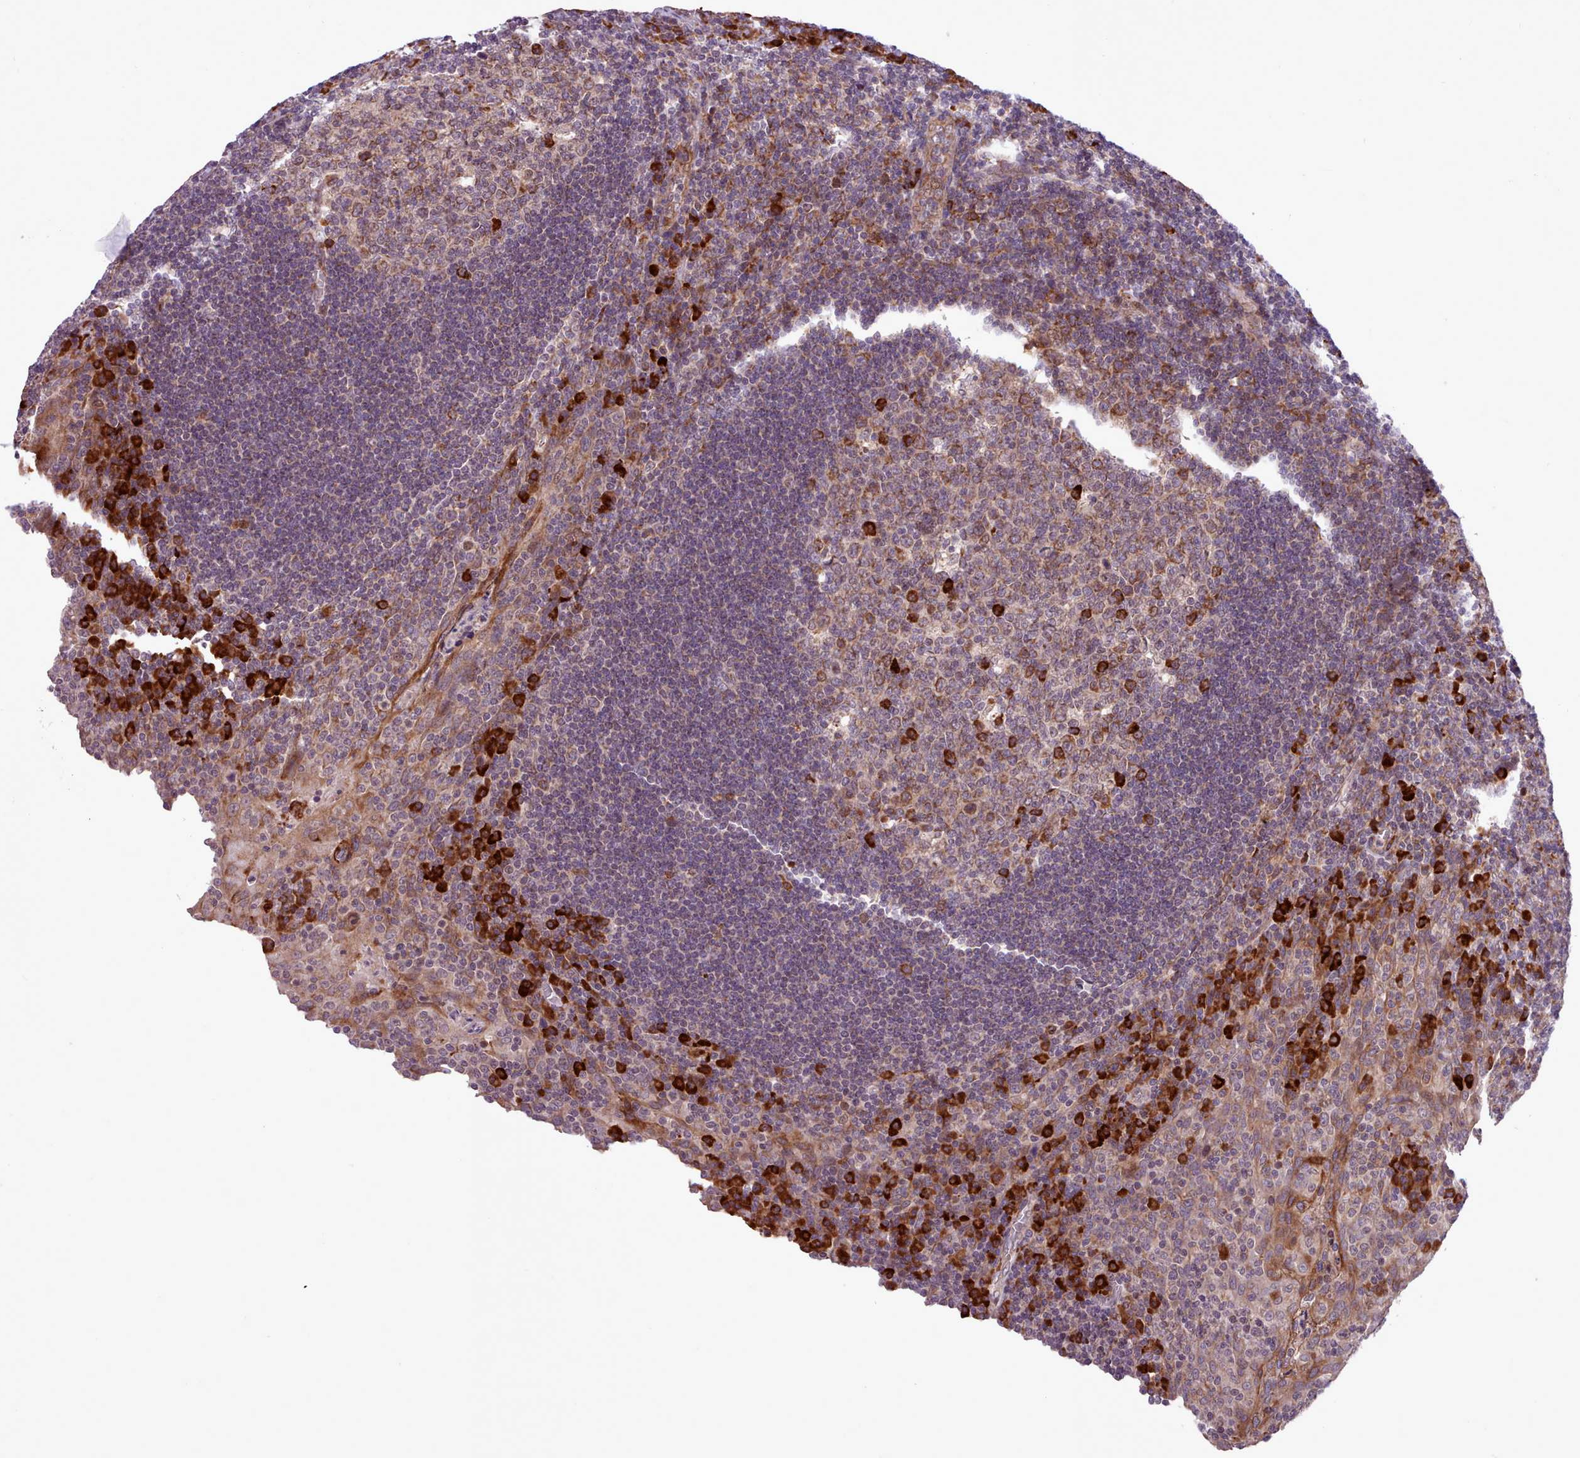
{"staining": {"intensity": "strong", "quantity": "<25%", "location": "cytoplasmic/membranous"}, "tissue": "tonsil", "cell_type": "Germinal center cells", "image_type": "normal", "snomed": [{"axis": "morphology", "description": "Normal tissue, NOS"}, {"axis": "topography", "description": "Tonsil"}], "caption": "A high-resolution histopathology image shows immunohistochemistry (IHC) staining of normal tonsil, which shows strong cytoplasmic/membranous expression in approximately <25% of germinal center cells.", "gene": "TTLL3", "patient": {"sex": "male", "age": 17}}